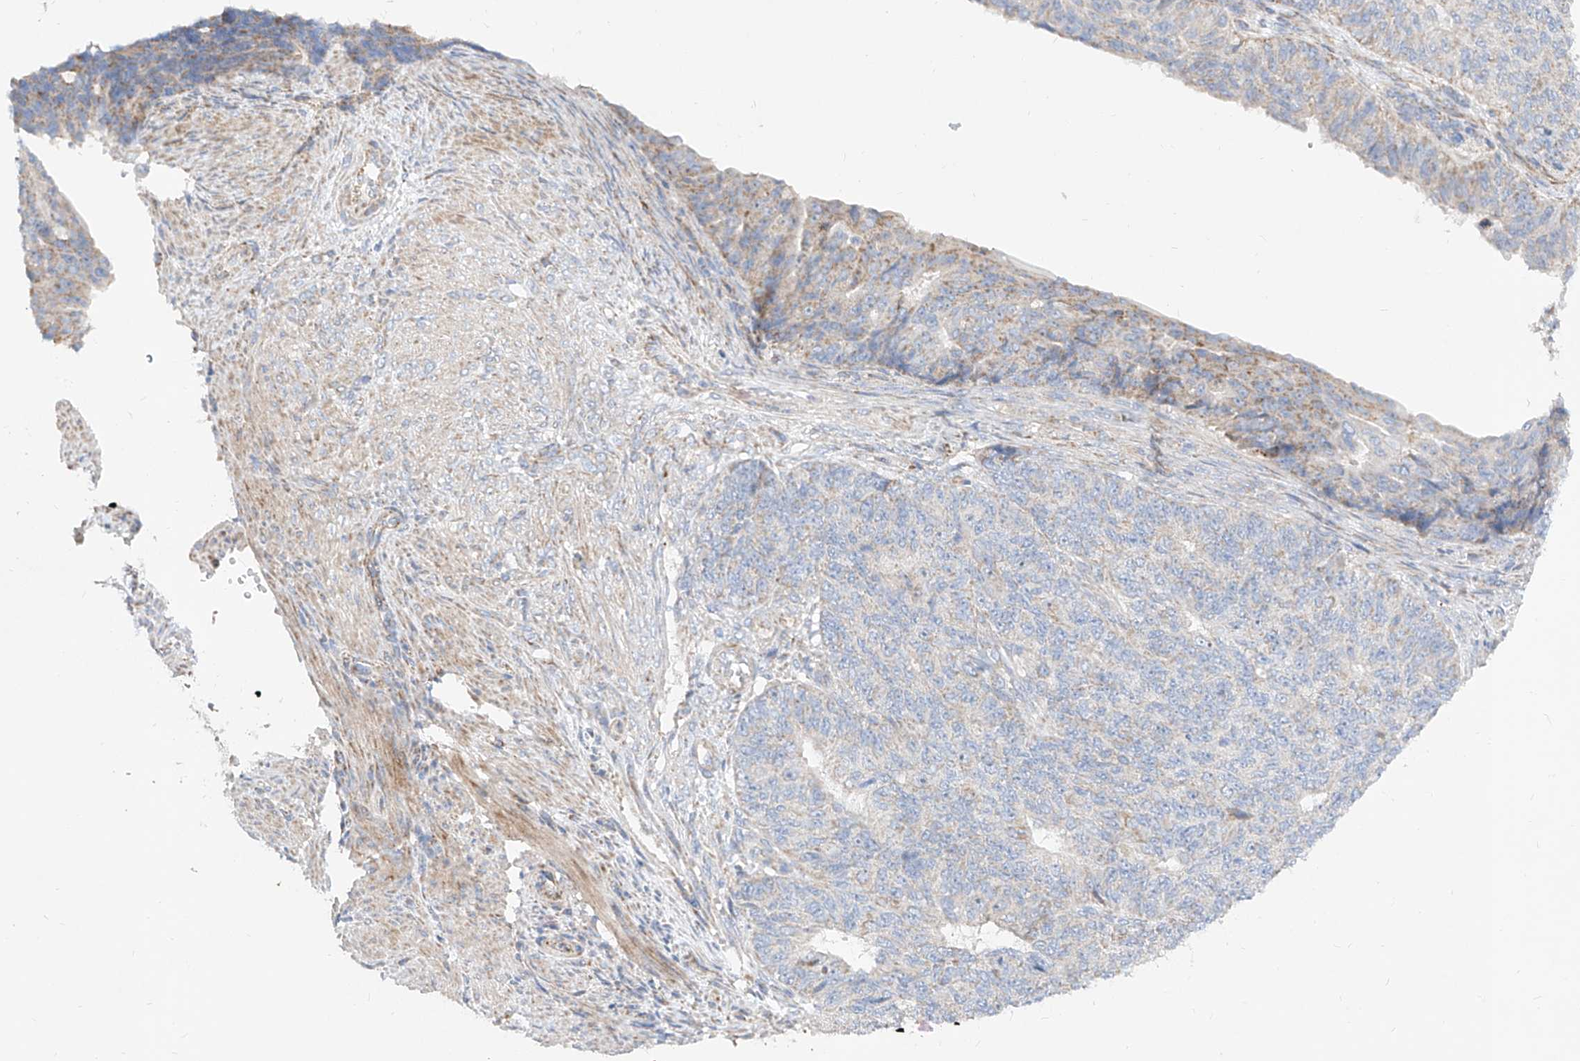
{"staining": {"intensity": "weak", "quantity": "<25%", "location": "cytoplasmic/membranous"}, "tissue": "endometrial cancer", "cell_type": "Tumor cells", "image_type": "cancer", "snomed": [{"axis": "morphology", "description": "Adenocarcinoma, NOS"}, {"axis": "topography", "description": "Endometrium"}], "caption": "This histopathology image is of endometrial adenocarcinoma stained with immunohistochemistry to label a protein in brown with the nuclei are counter-stained blue. There is no expression in tumor cells.", "gene": "CST9", "patient": {"sex": "female", "age": 32}}